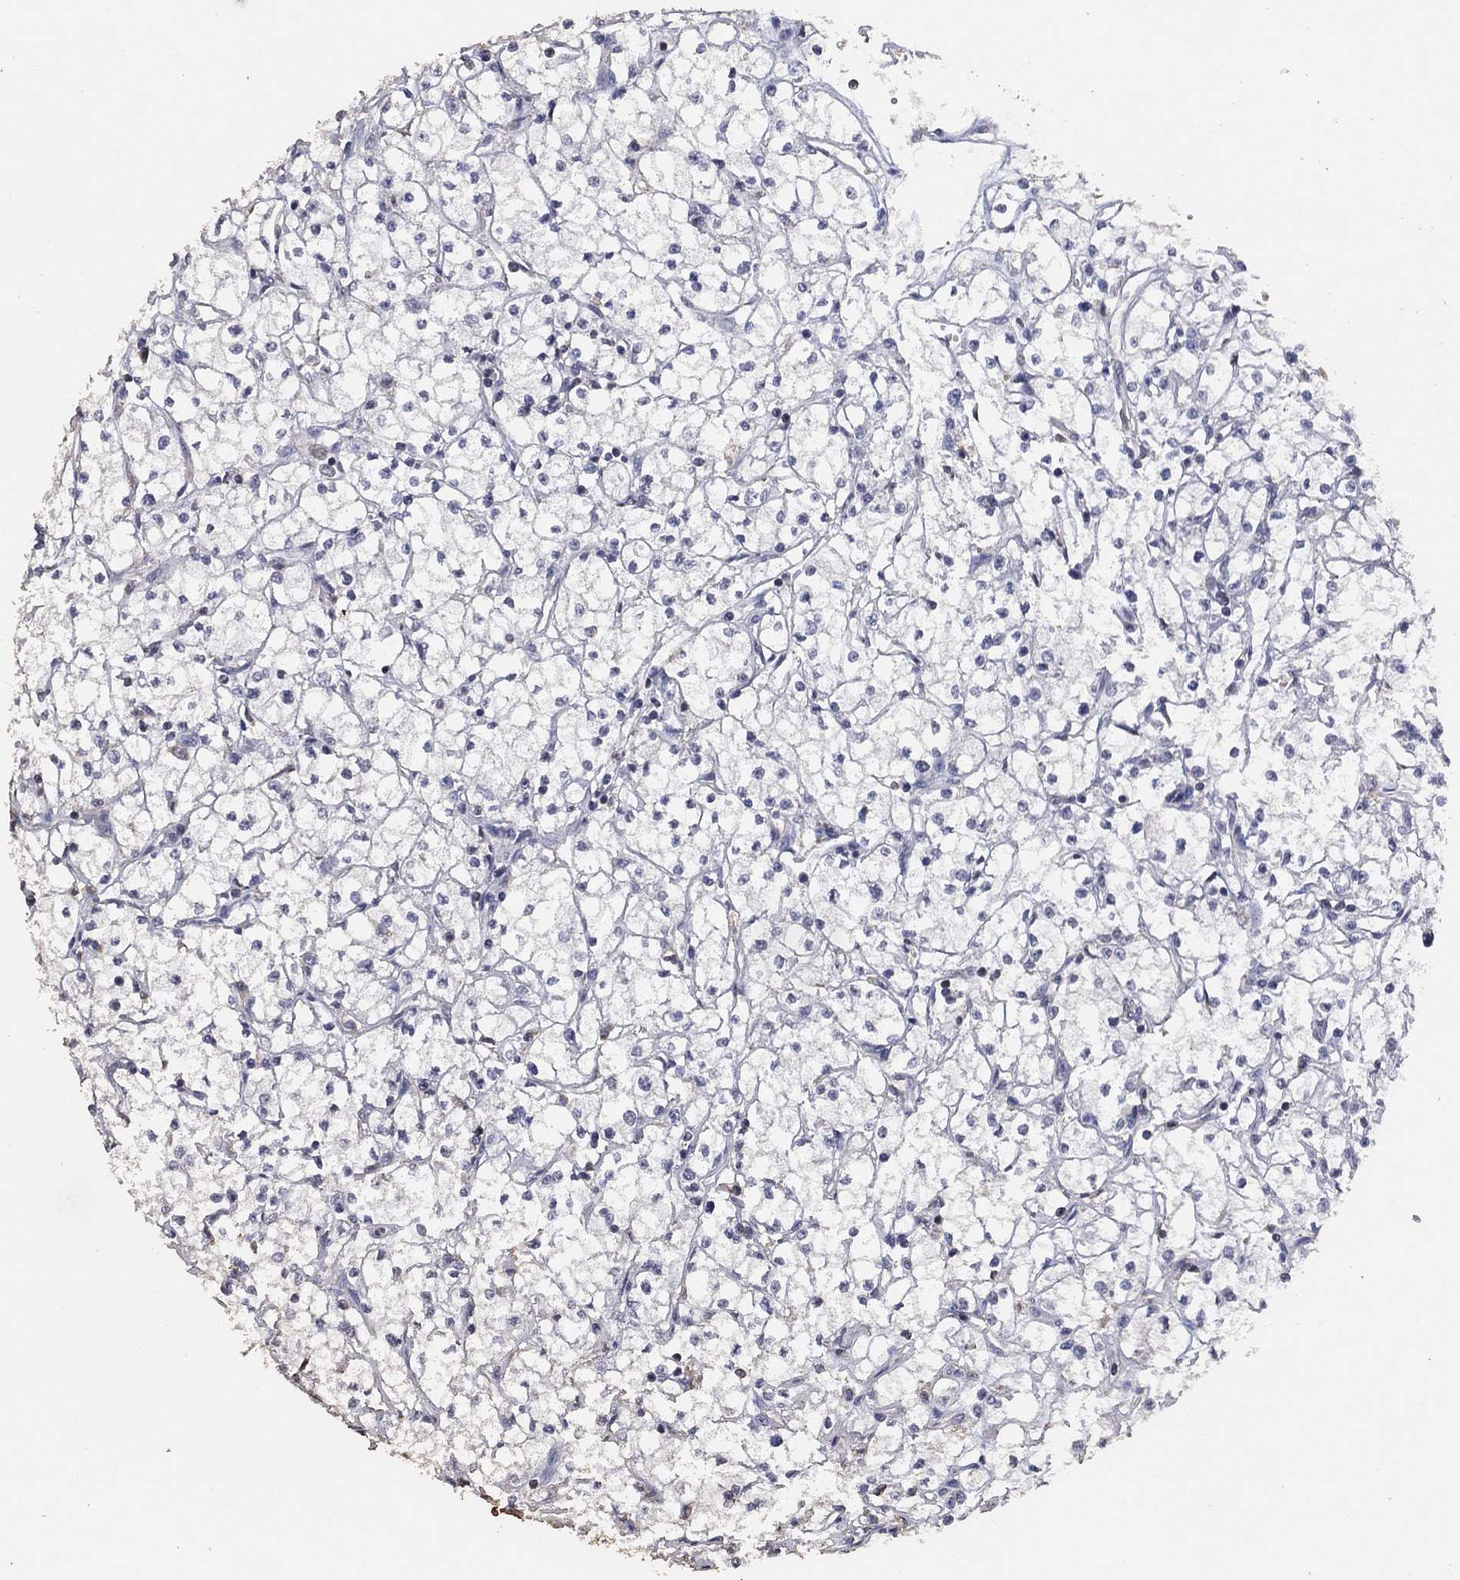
{"staining": {"intensity": "negative", "quantity": "none", "location": "none"}, "tissue": "renal cancer", "cell_type": "Tumor cells", "image_type": "cancer", "snomed": [{"axis": "morphology", "description": "Adenocarcinoma, NOS"}, {"axis": "topography", "description": "Kidney"}], "caption": "DAB (3,3'-diaminobenzidine) immunohistochemical staining of renal adenocarcinoma displays no significant expression in tumor cells. (Immunohistochemistry (ihc), brightfield microscopy, high magnification).", "gene": "ADPRHL1", "patient": {"sex": "male", "age": 67}}